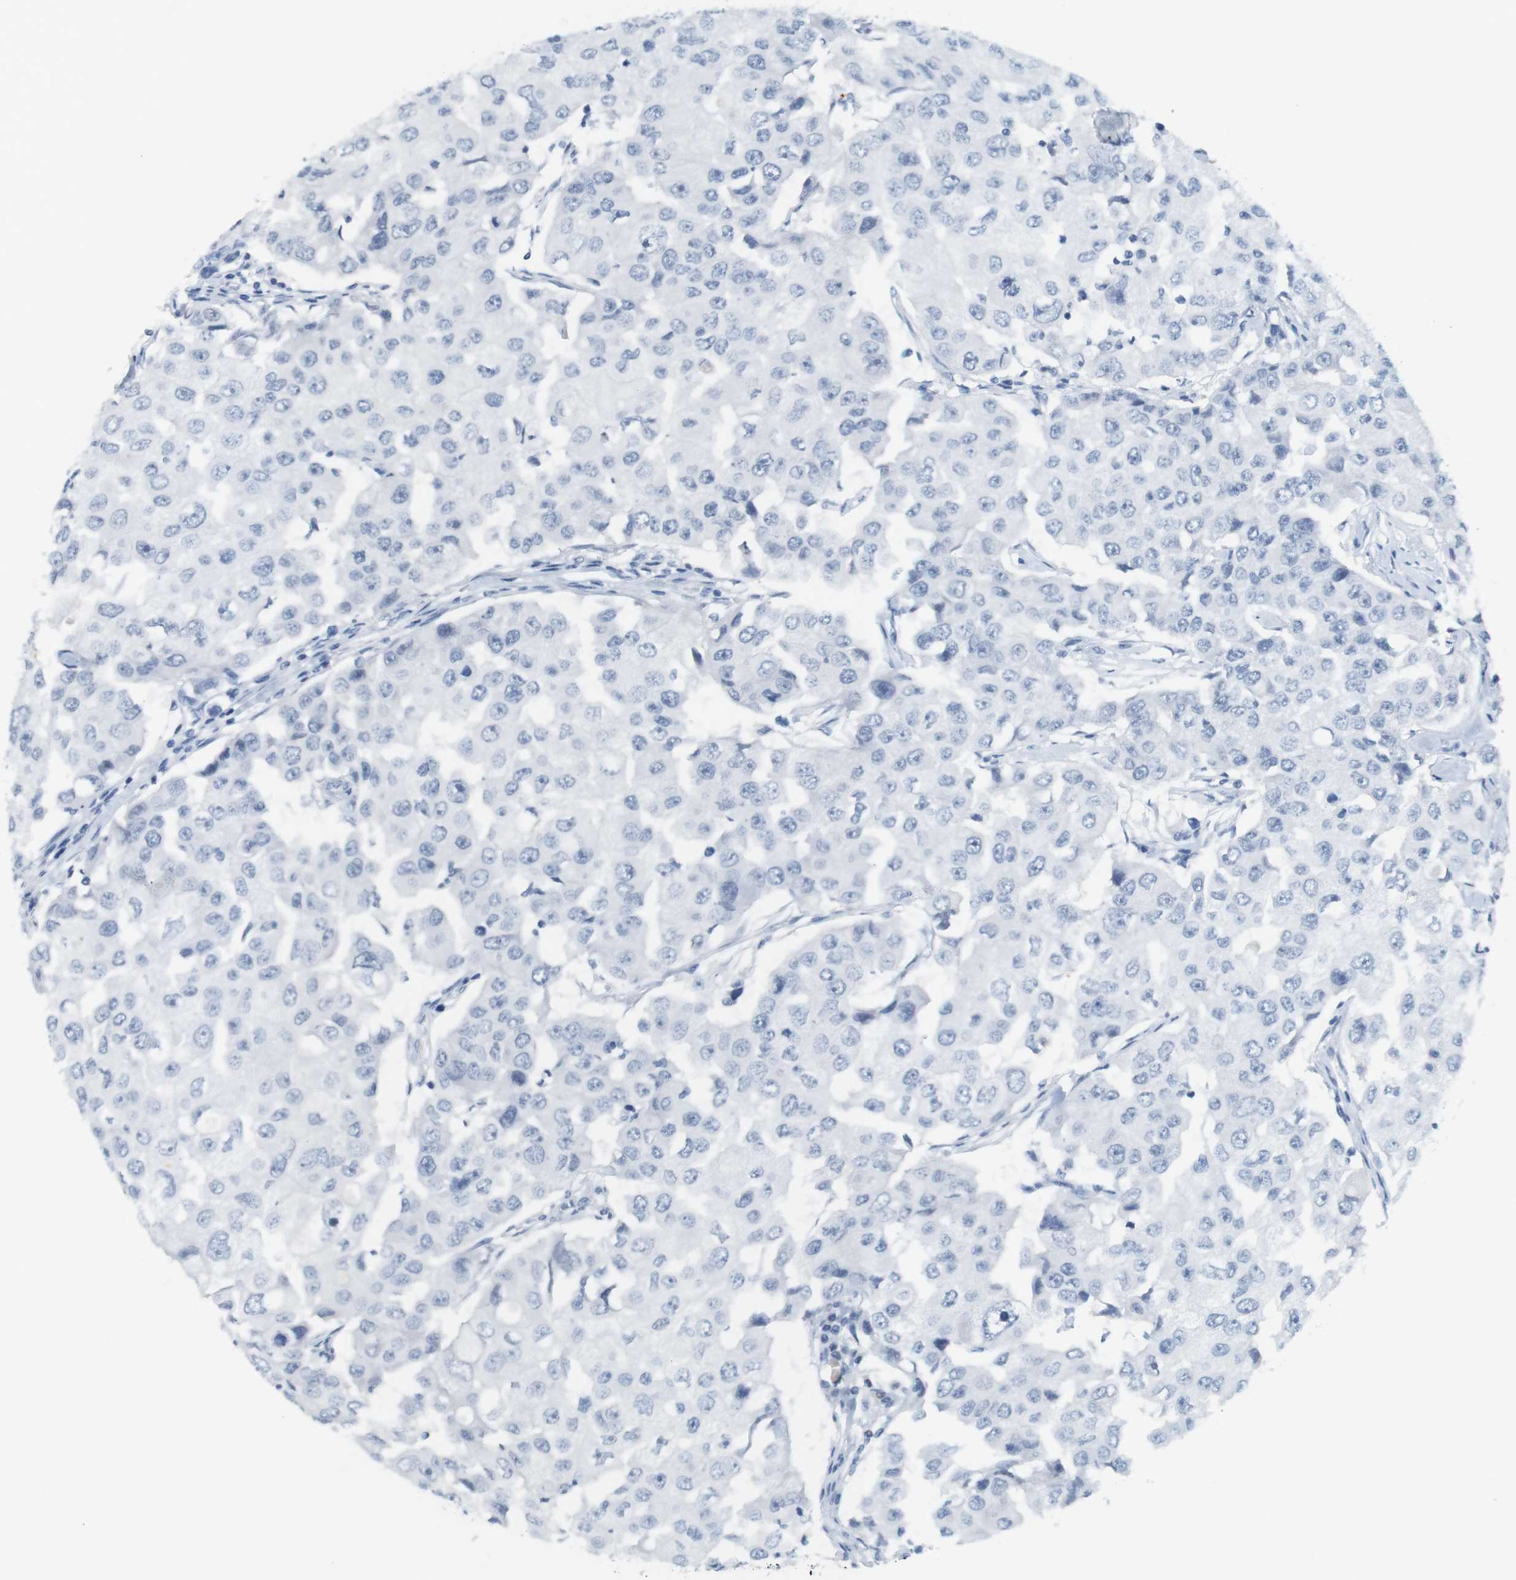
{"staining": {"intensity": "negative", "quantity": "none", "location": "none"}, "tissue": "breast cancer", "cell_type": "Tumor cells", "image_type": "cancer", "snomed": [{"axis": "morphology", "description": "Duct carcinoma"}, {"axis": "topography", "description": "Breast"}], "caption": "This is an immunohistochemistry (IHC) photomicrograph of human breast infiltrating ductal carcinoma. There is no positivity in tumor cells.", "gene": "CREB3L2", "patient": {"sex": "female", "age": 27}}